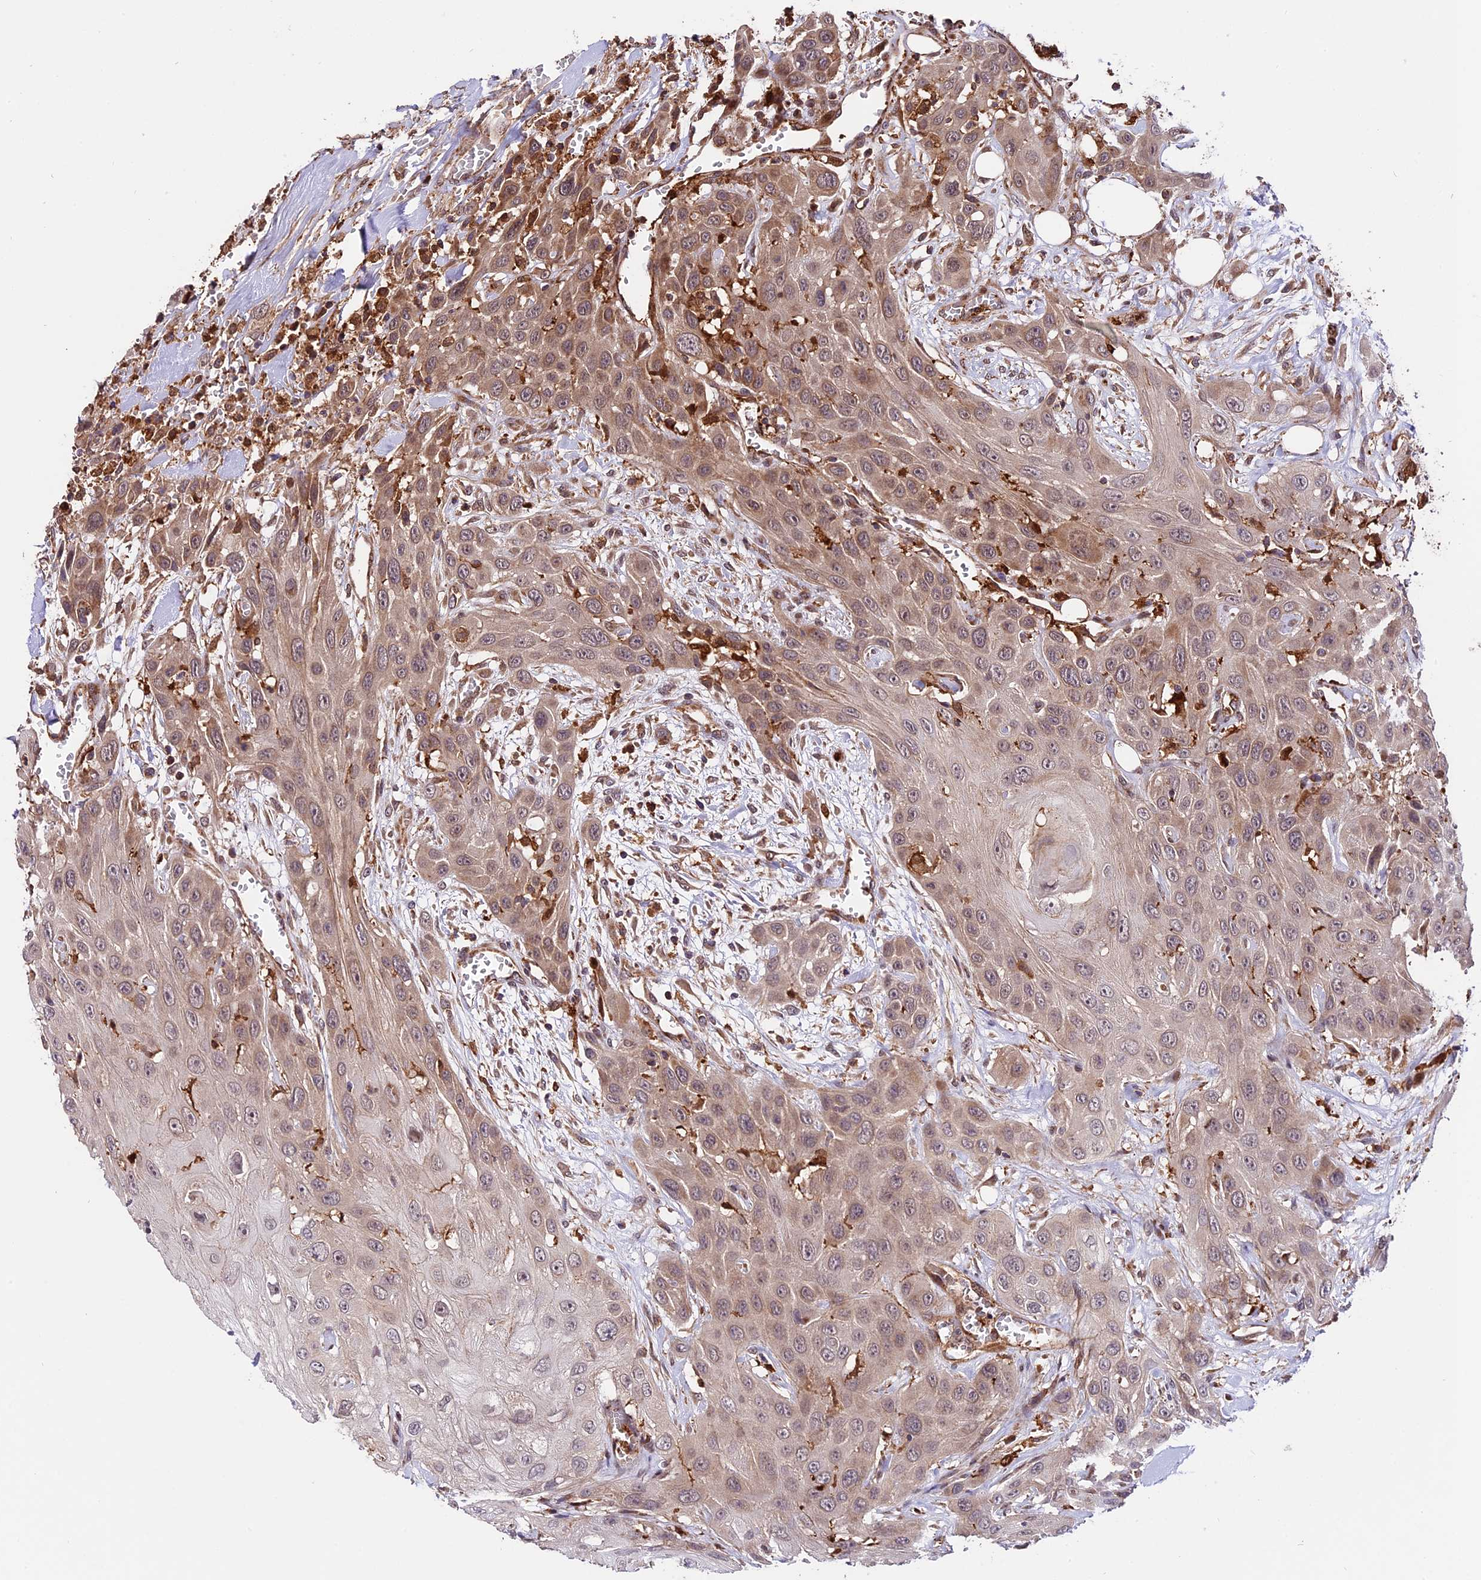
{"staining": {"intensity": "moderate", "quantity": "25%-75%", "location": "cytoplasmic/membranous"}, "tissue": "head and neck cancer", "cell_type": "Tumor cells", "image_type": "cancer", "snomed": [{"axis": "morphology", "description": "Squamous cell carcinoma, NOS"}, {"axis": "topography", "description": "Head-Neck"}], "caption": "Tumor cells demonstrate moderate cytoplasmic/membranous positivity in approximately 25%-75% of cells in squamous cell carcinoma (head and neck).", "gene": "HERPUD1", "patient": {"sex": "male", "age": 81}}